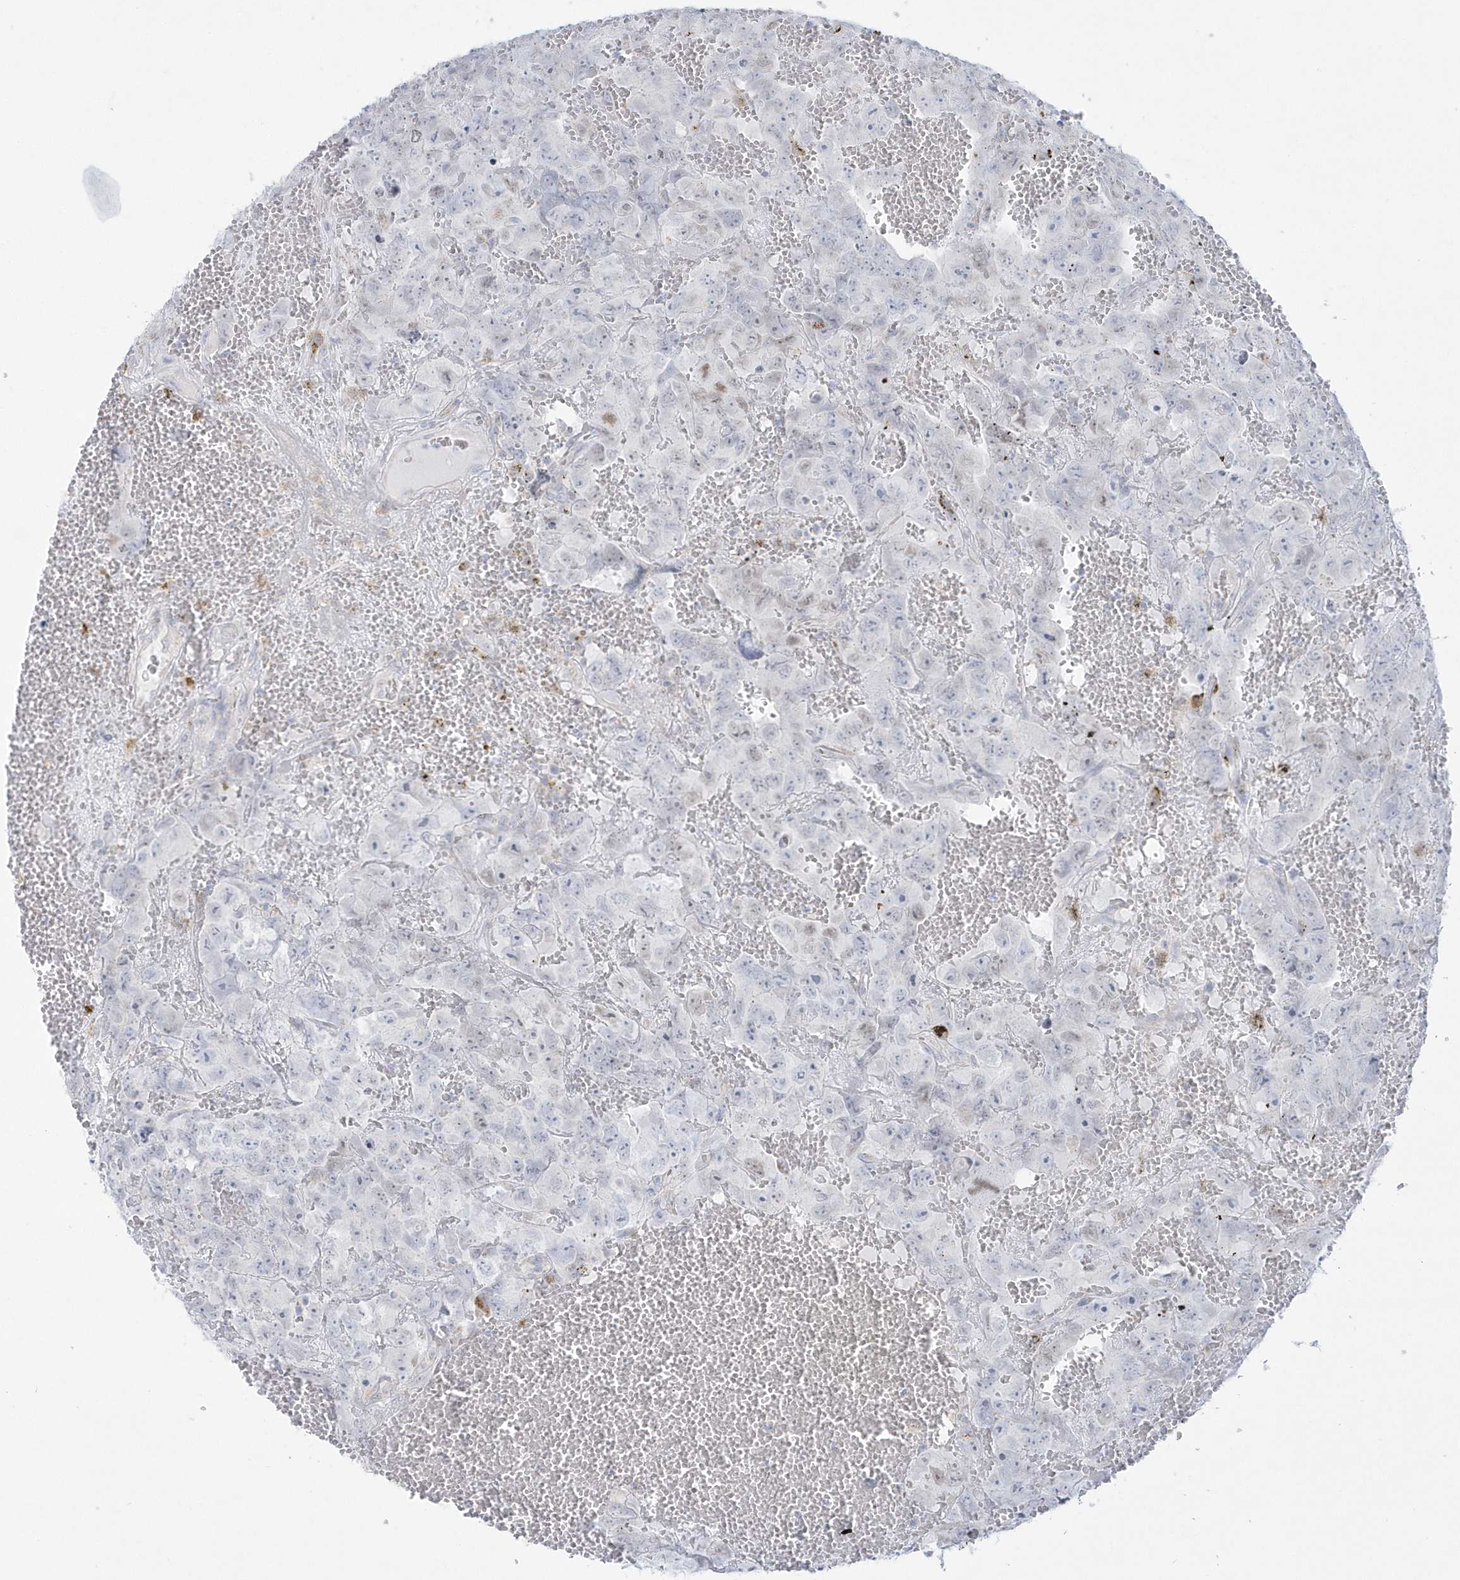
{"staining": {"intensity": "negative", "quantity": "none", "location": "none"}, "tissue": "testis cancer", "cell_type": "Tumor cells", "image_type": "cancer", "snomed": [{"axis": "morphology", "description": "Carcinoma, Embryonal, NOS"}, {"axis": "topography", "description": "Testis"}], "caption": "Immunohistochemical staining of testis embryonal carcinoma demonstrates no significant staining in tumor cells.", "gene": "PCBD1", "patient": {"sex": "male", "age": 45}}